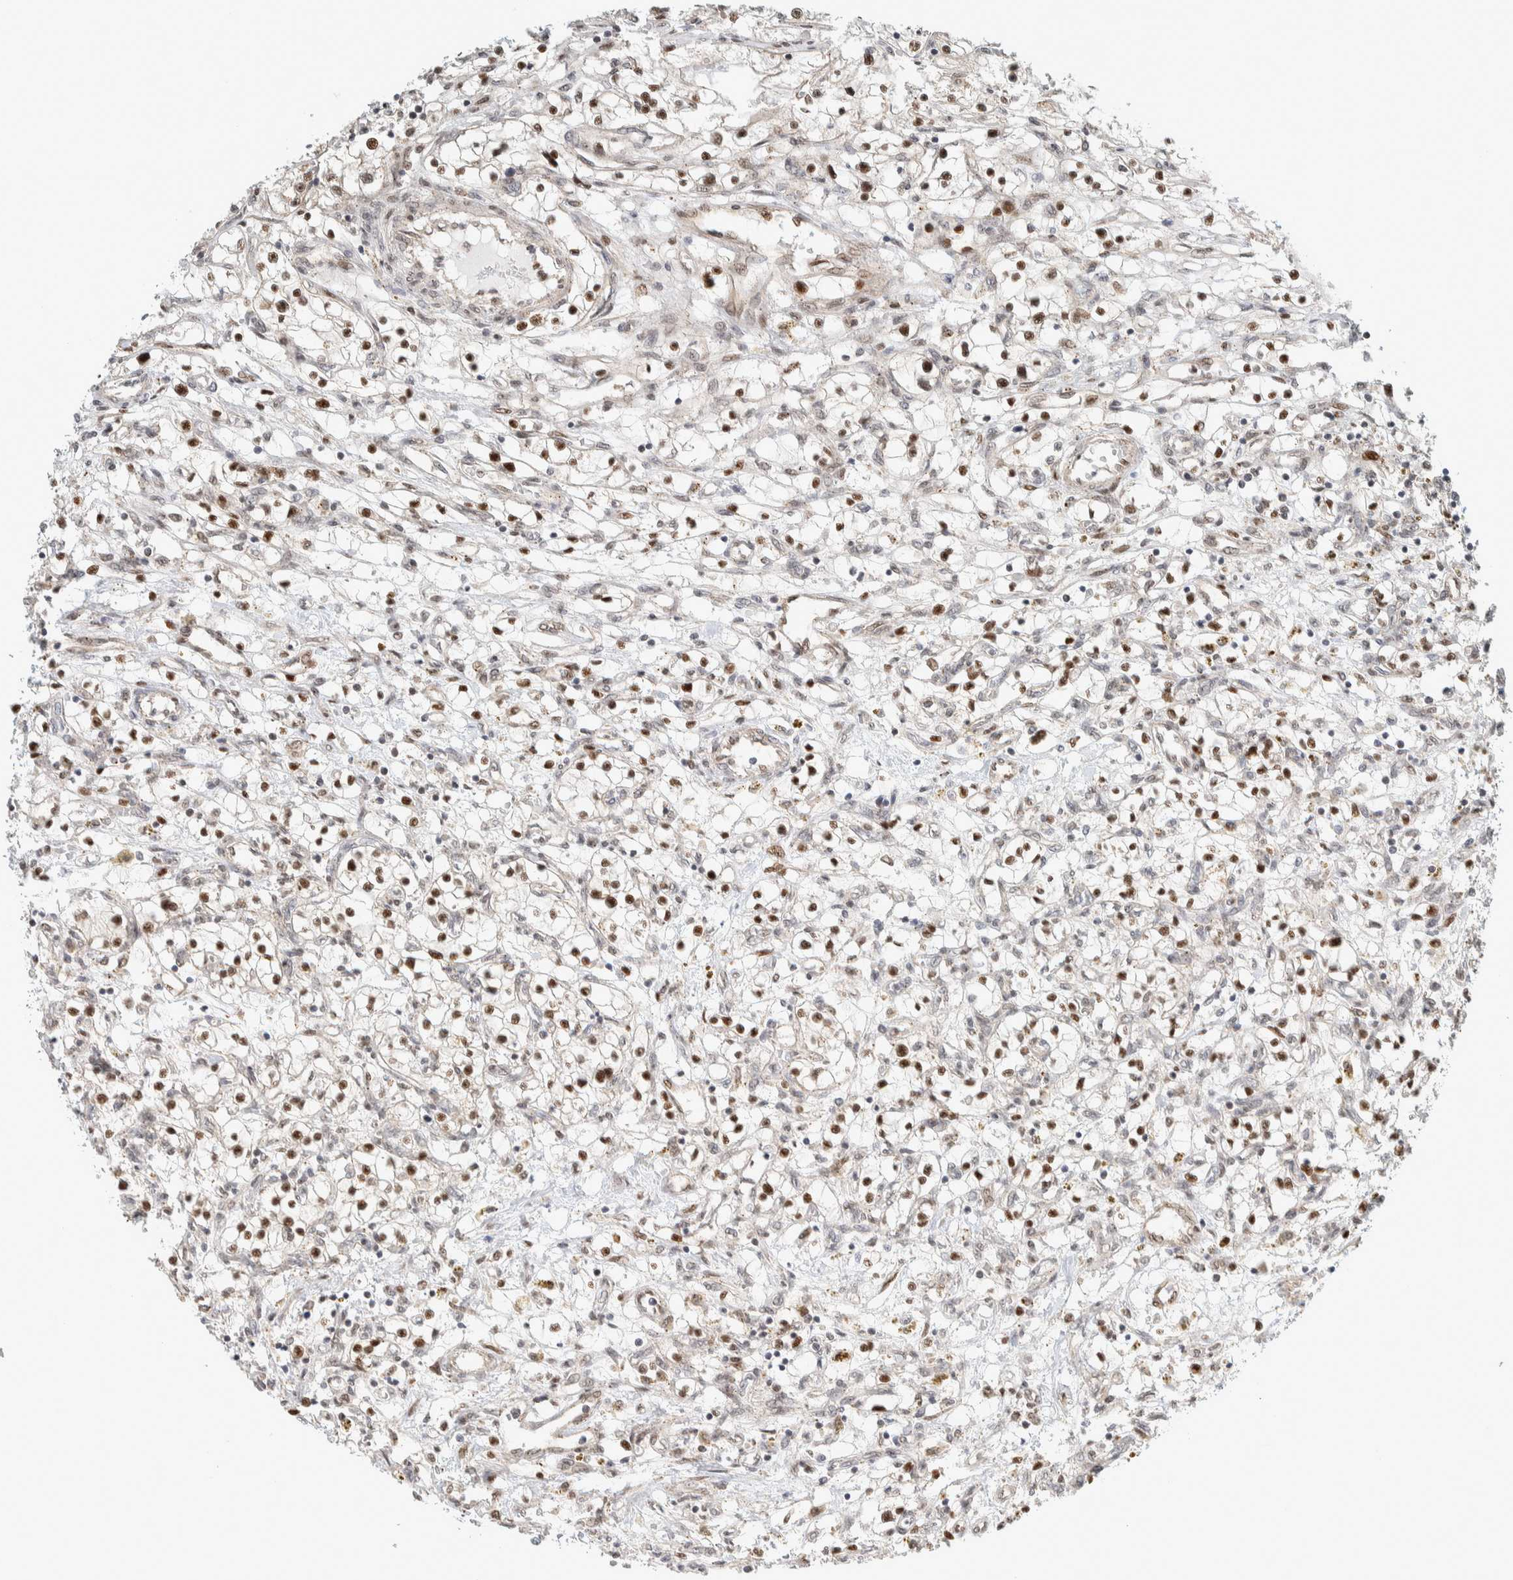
{"staining": {"intensity": "moderate", "quantity": "25%-75%", "location": "cytoplasmic/membranous,nuclear"}, "tissue": "renal cancer", "cell_type": "Tumor cells", "image_type": "cancer", "snomed": [{"axis": "morphology", "description": "Adenocarcinoma, NOS"}, {"axis": "topography", "description": "Kidney"}], "caption": "Approximately 25%-75% of tumor cells in adenocarcinoma (renal) exhibit moderate cytoplasmic/membranous and nuclear protein positivity as visualized by brown immunohistochemical staining.", "gene": "TFE3", "patient": {"sex": "male", "age": 68}}